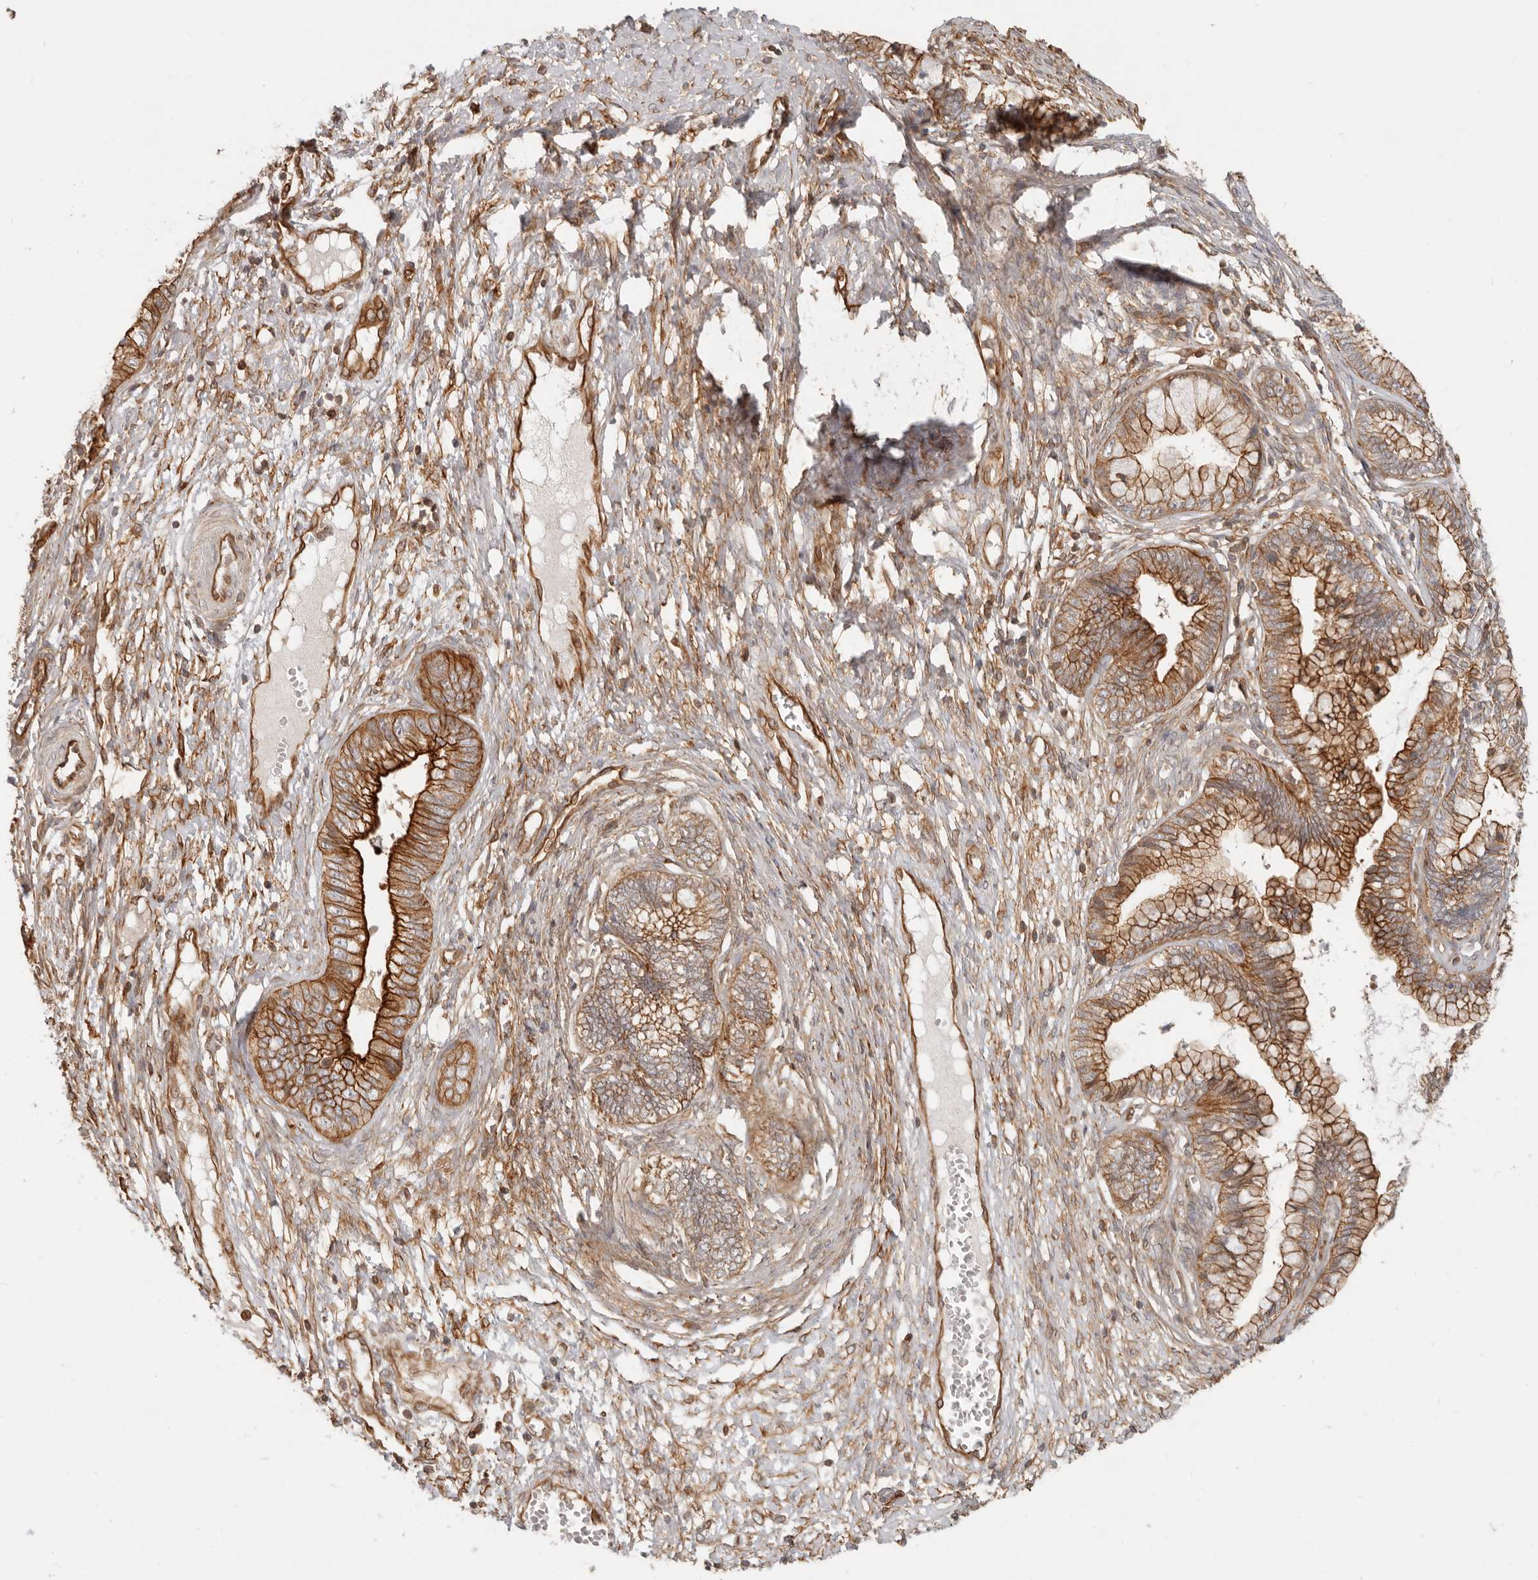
{"staining": {"intensity": "strong", "quantity": ">75%", "location": "cytoplasmic/membranous"}, "tissue": "cervical cancer", "cell_type": "Tumor cells", "image_type": "cancer", "snomed": [{"axis": "morphology", "description": "Adenocarcinoma, NOS"}, {"axis": "topography", "description": "Cervix"}], "caption": "Immunohistochemistry (IHC) of adenocarcinoma (cervical) displays high levels of strong cytoplasmic/membranous positivity in approximately >75% of tumor cells.", "gene": "UFSP1", "patient": {"sex": "female", "age": 44}}